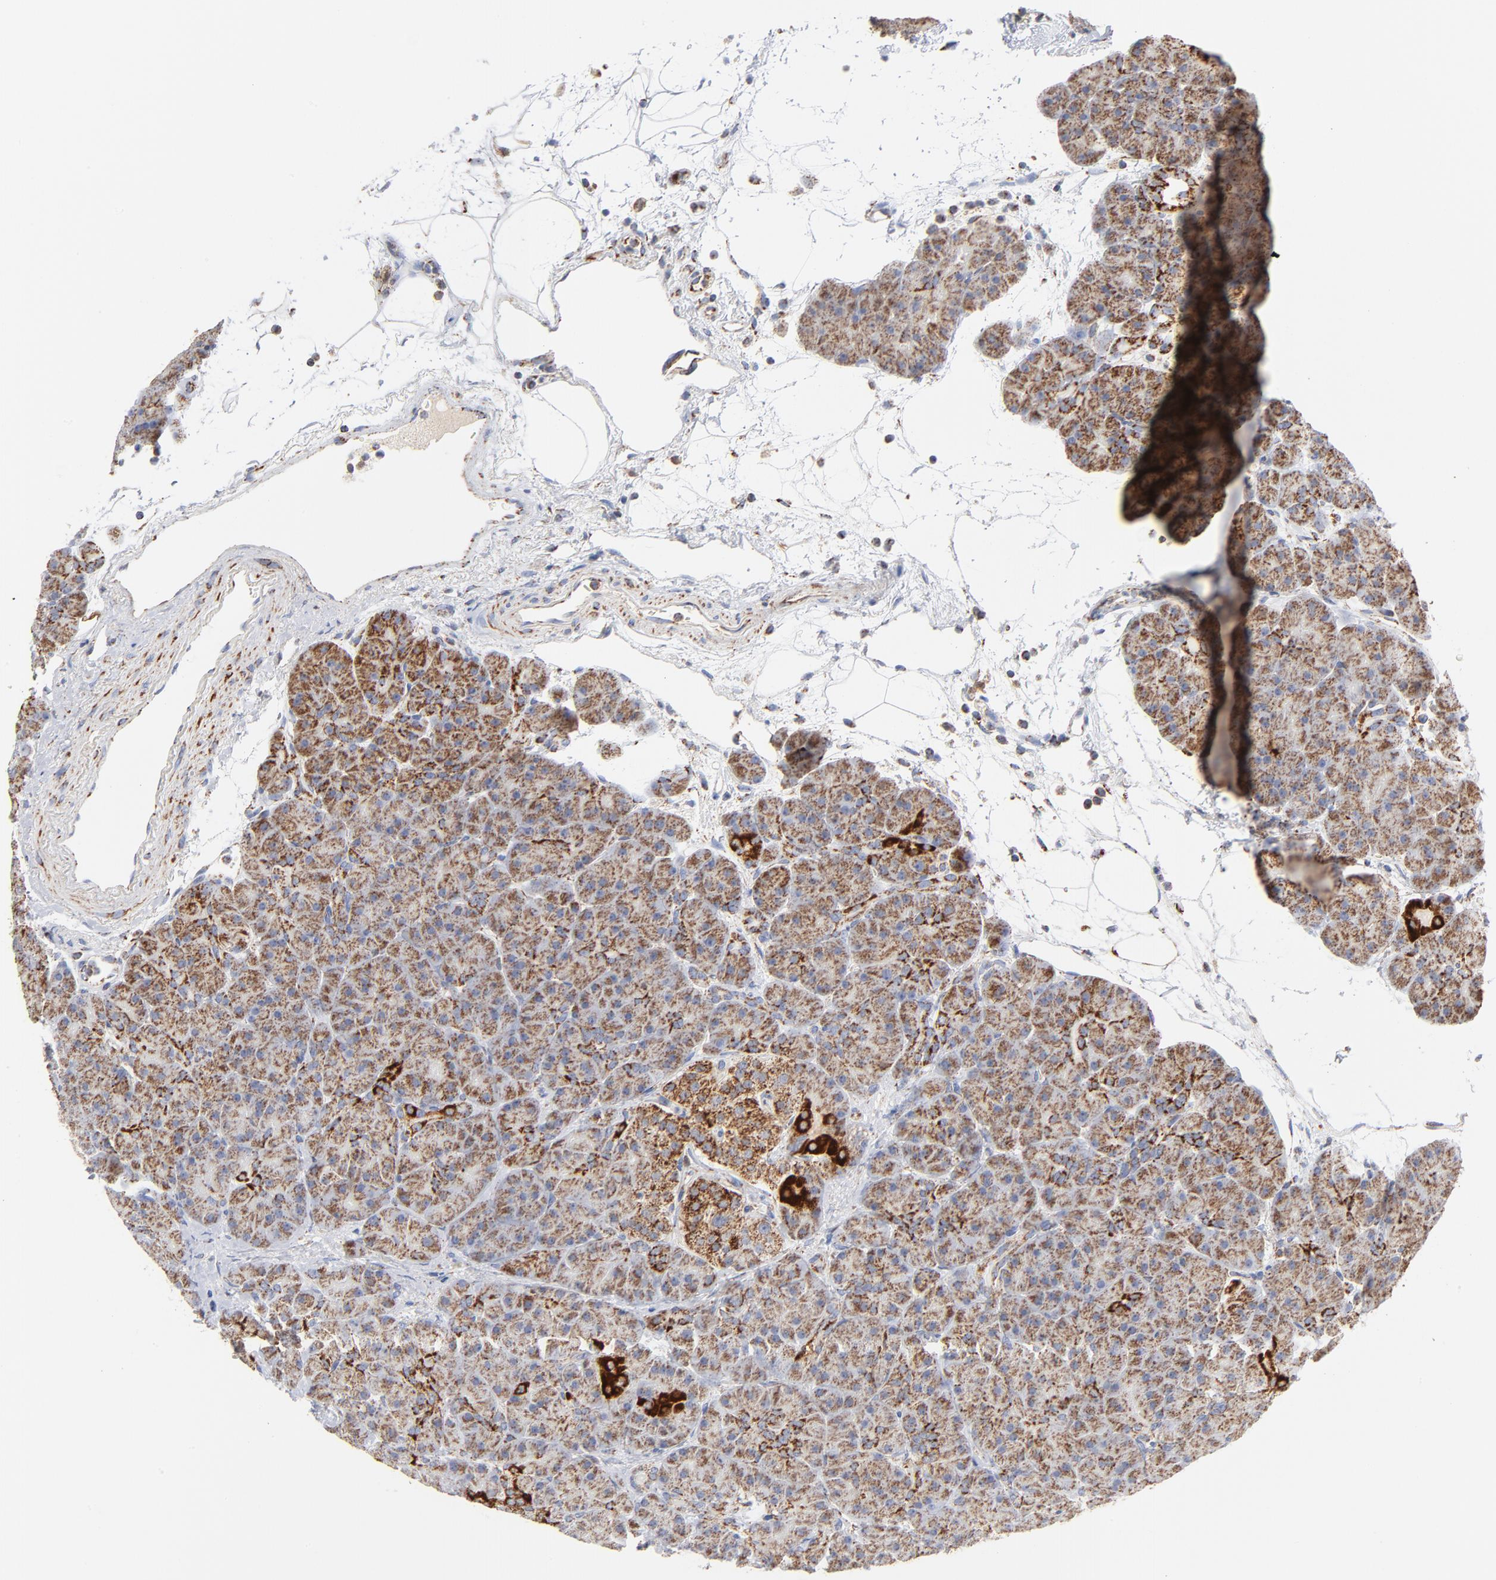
{"staining": {"intensity": "moderate", "quantity": ">75%", "location": "cytoplasmic/membranous"}, "tissue": "pancreas", "cell_type": "Exocrine glandular cells", "image_type": "normal", "snomed": [{"axis": "morphology", "description": "Normal tissue, NOS"}, {"axis": "topography", "description": "Pancreas"}], "caption": "High-magnification brightfield microscopy of normal pancreas stained with DAB (brown) and counterstained with hematoxylin (blue). exocrine glandular cells exhibit moderate cytoplasmic/membranous staining is present in approximately>75% of cells.", "gene": "DIABLO", "patient": {"sex": "male", "age": 66}}